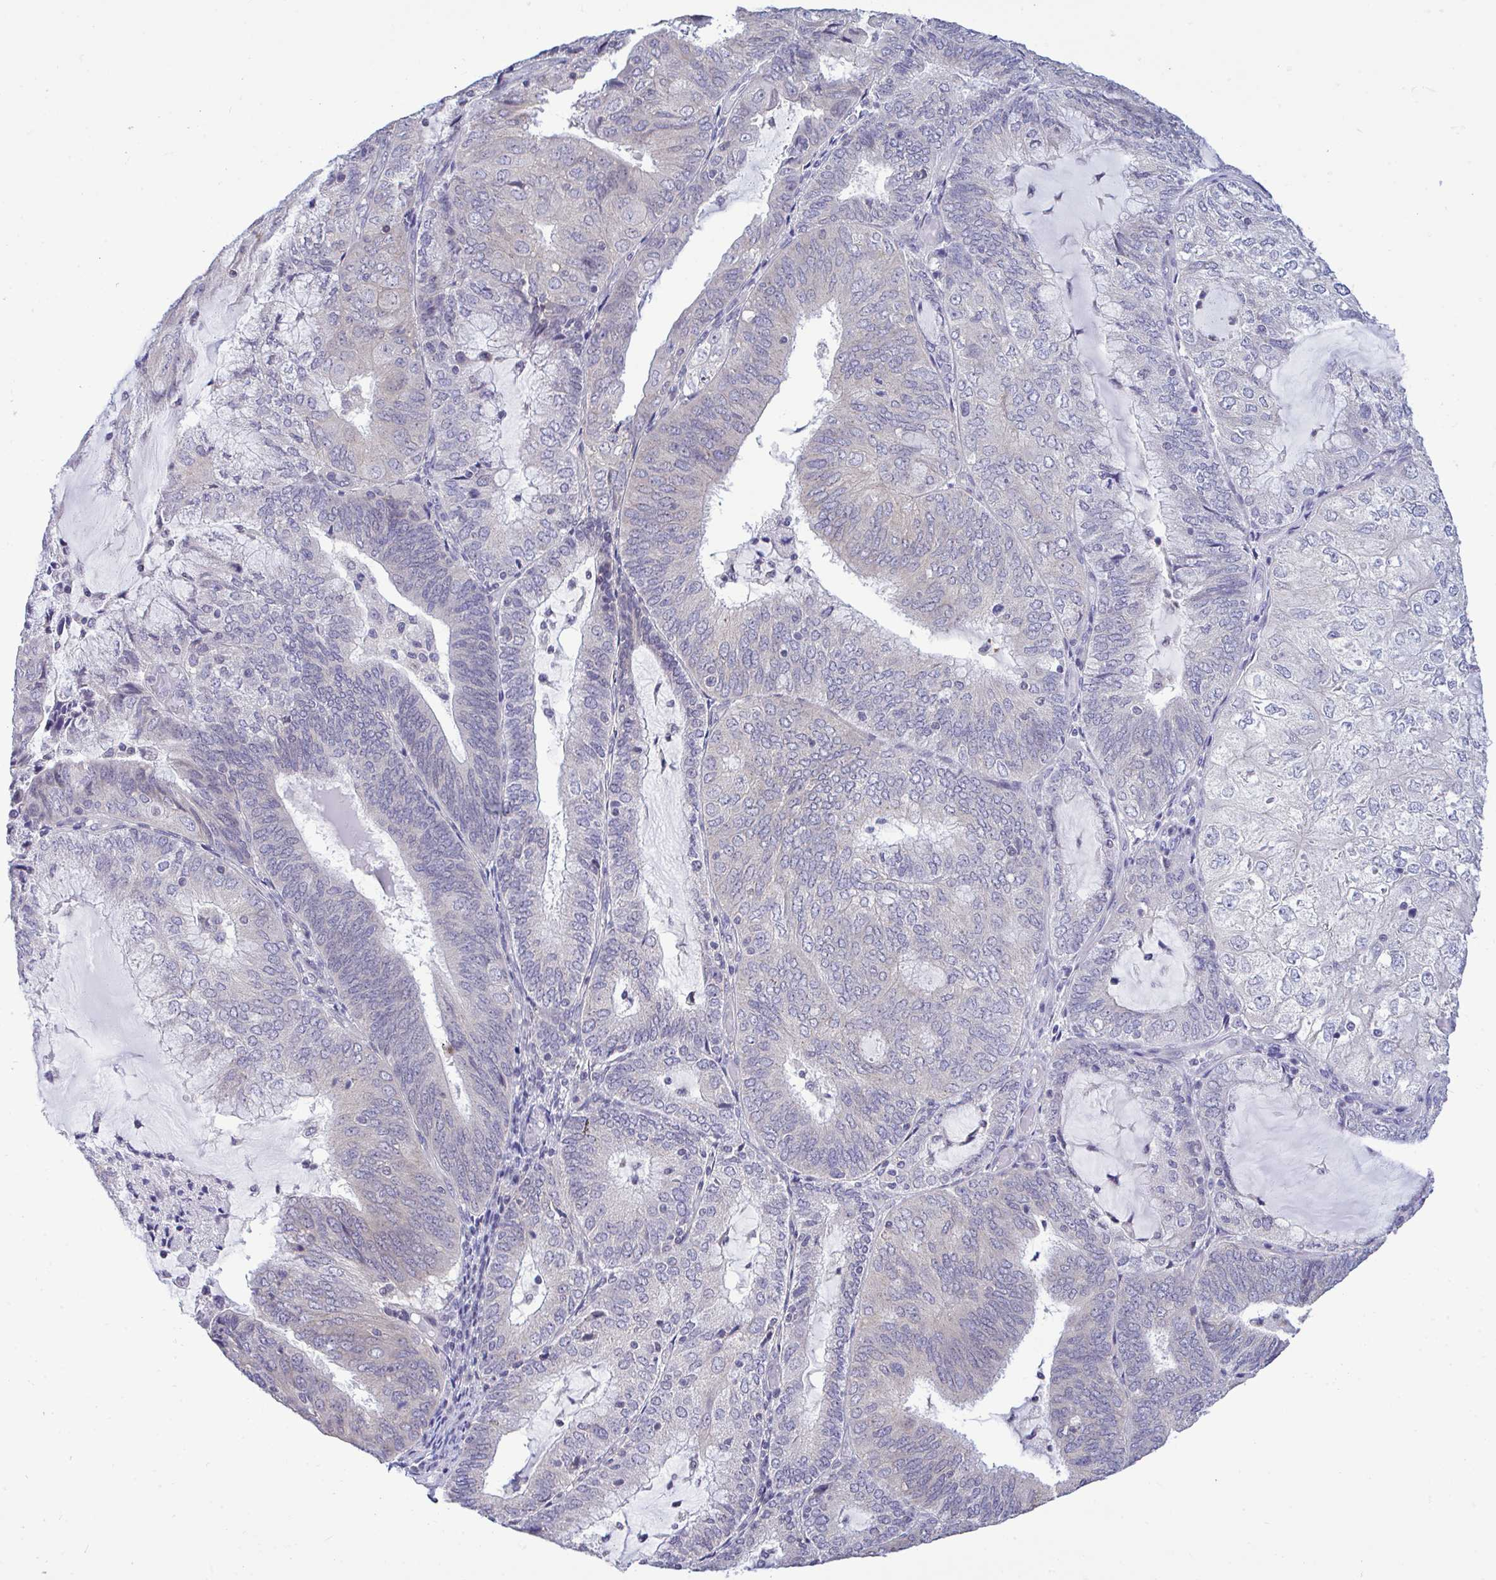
{"staining": {"intensity": "negative", "quantity": "none", "location": "none"}, "tissue": "endometrial cancer", "cell_type": "Tumor cells", "image_type": "cancer", "snomed": [{"axis": "morphology", "description": "Adenocarcinoma, NOS"}, {"axis": "topography", "description": "Endometrium"}], "caption": "Tumor cells are negative for protein expression in human endometrial adenocarcinoma.", "gene": "PIGK", "patient": {"sex": "female", "age": 81}}